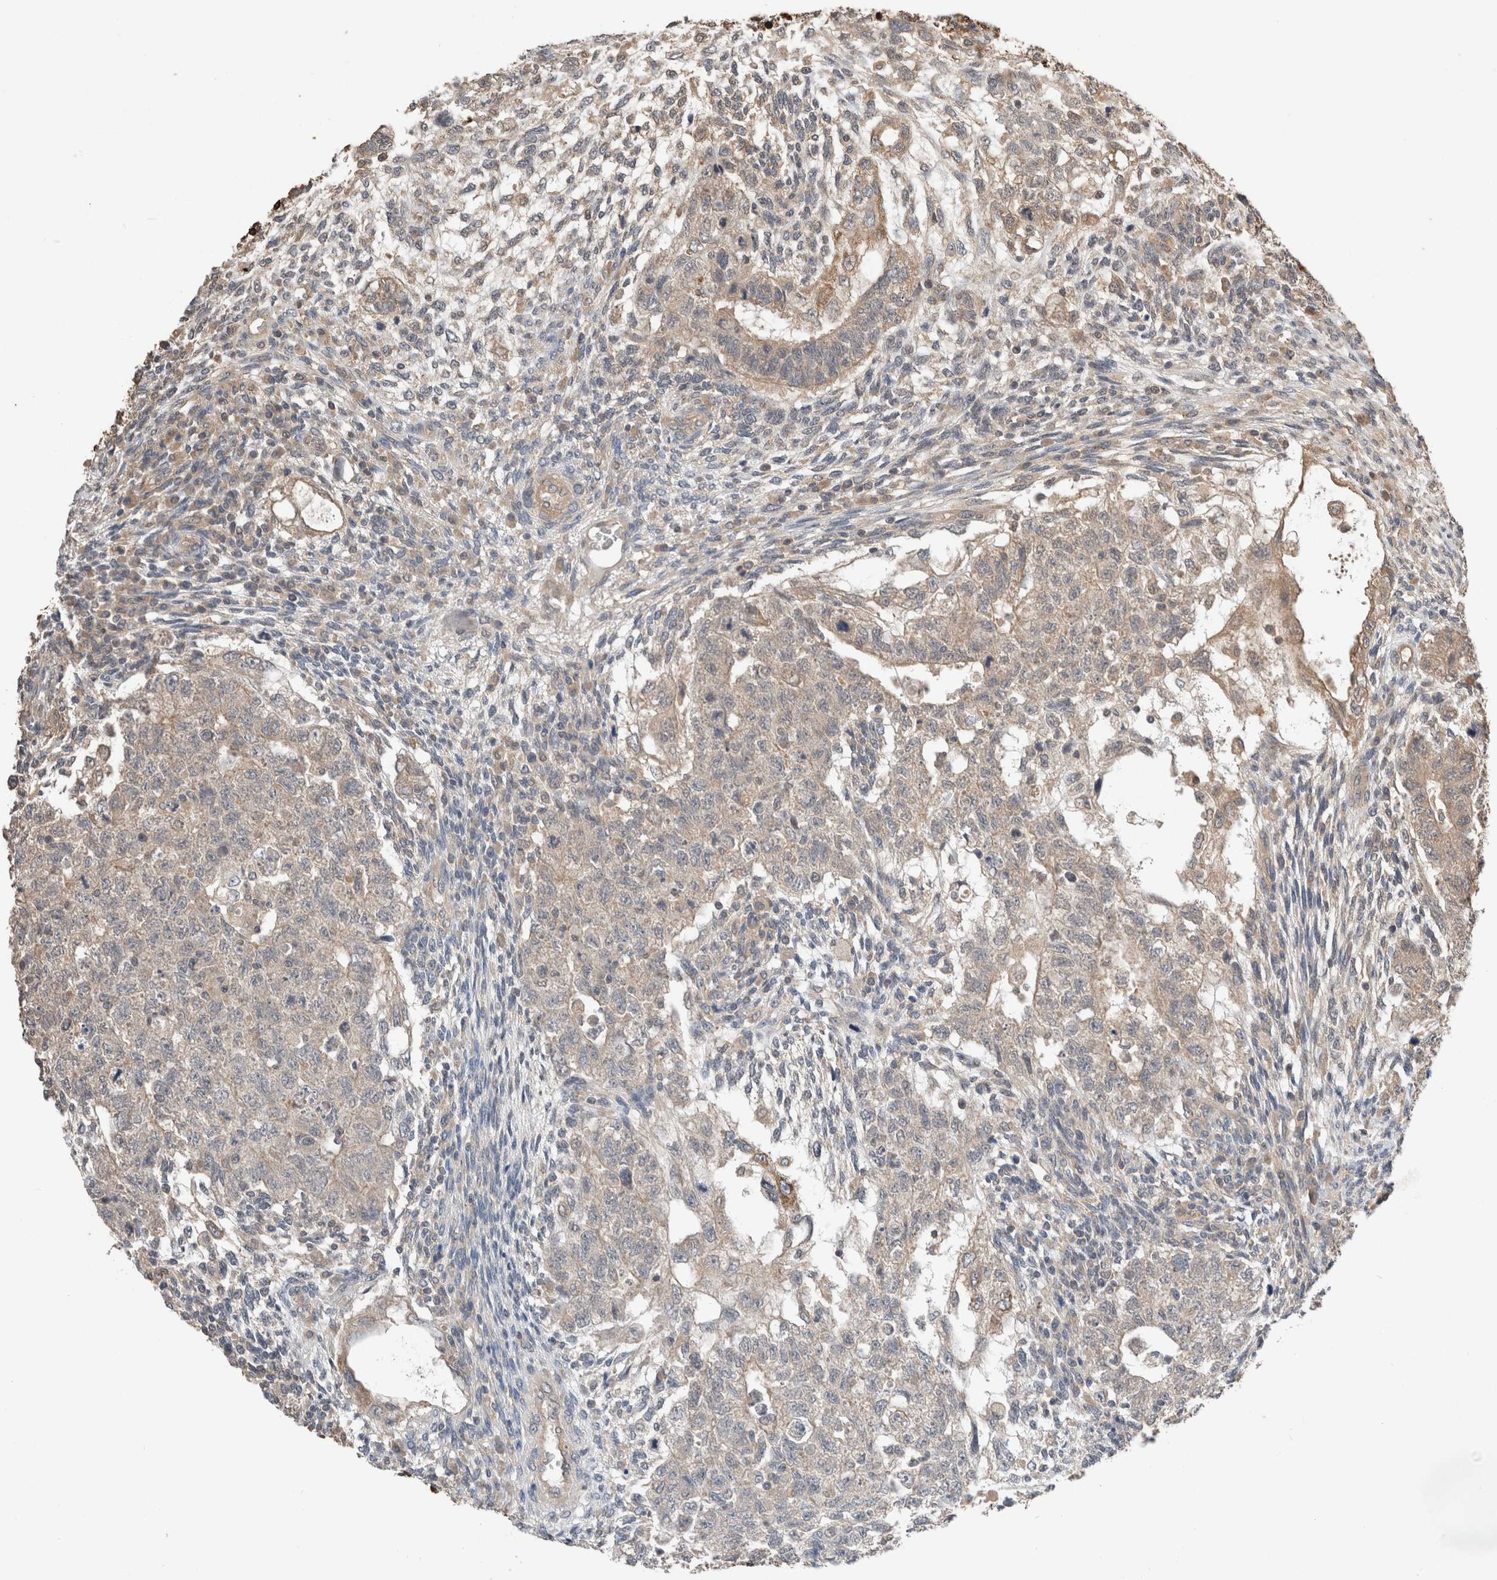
{"staining": {"intensity": "weak", "quantity": "<25%", "location": "cytoplasmic/membranous"}, "tissue": "testis cancer", "cell_type": "Tumor cells", "image_type": "cancer", "snomed": [{"axis": "morphology", "description": "Normal tissue, NOS"}, {"axis": "morphology", "description": "Carcinoma, Embryonal, NOS"}, {"axis": "topography", "description": "Testis"}], "caption": "Histopathology image shows no protein positivity in tumor cells of testis cancer tissue.", "gene": "ERAP2", "patient": {"sex": "male", "age": 36}}